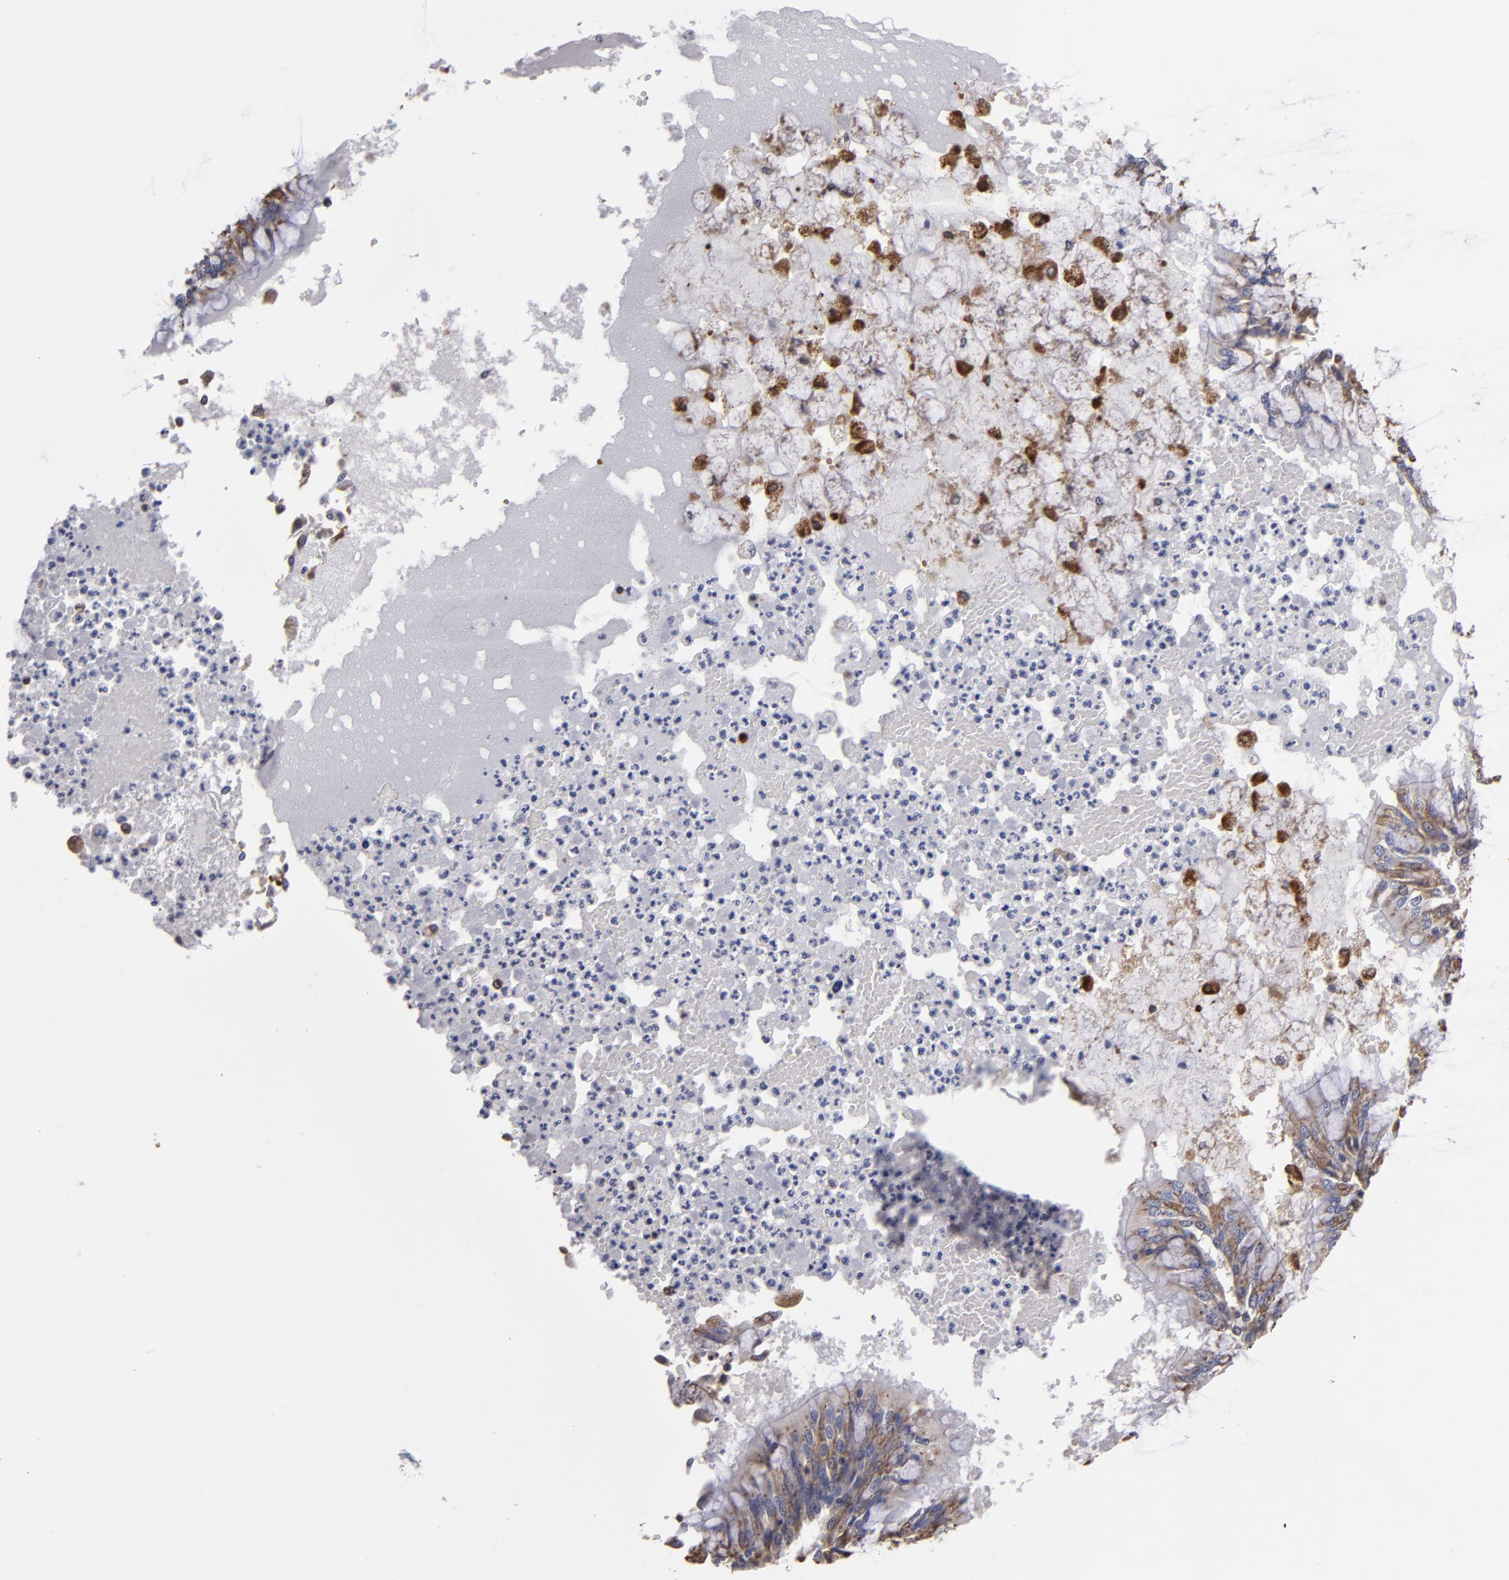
{"staining": {"intensity": "moderate", "quantity": ">75%", "location": "cytoplasmic/membranous"}, "tissue": "bronchus", "cell_type": "Respiratory epithelial cells", "image_type": "normal", "snomed": [{"axis": "morphology", "description": "Normal tissue, NOS"}, {"axis": "topography", "description": "Cartilage tissue"}, {"axis": "topography", "description": "Bronchus"}, {"axis": "topography", "description": "Lung"}], "caption": "Moderate cytoplasmic/membranous protein positivity is seen in about >75% of respiratory epithelial cells in bronchus.", "gene": "SND1", "patient": {"sex": "female", "age": 49}}